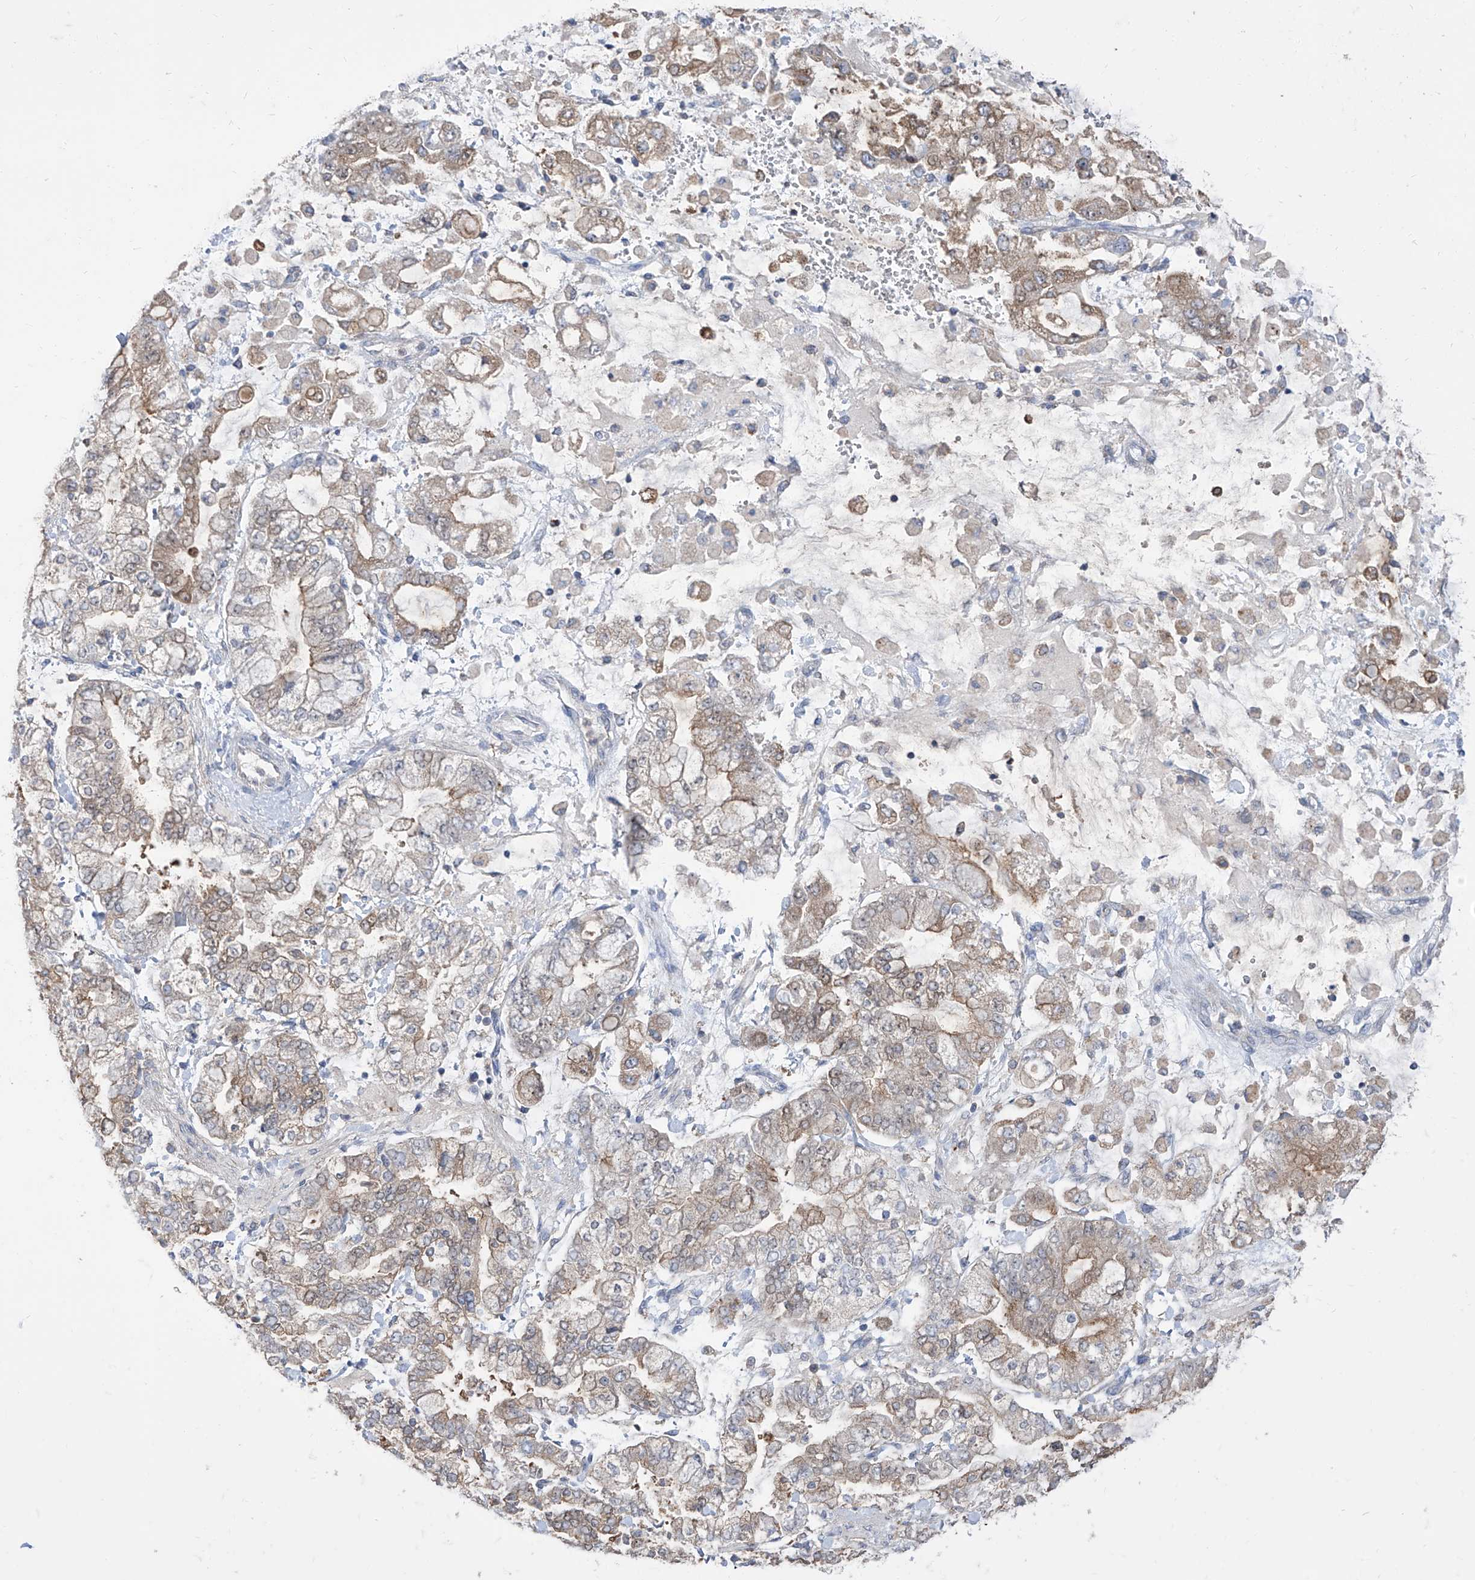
{"staining": {"intensity": "weak", "quantity": ">75%", "location": "cytoplasmic/membranous"}, "tissue": "stomach cancer", "cell_type": "Tumor cells", "image_type": "cancer", "snomed": [{"axis": "morphology", "description": "Normal tissue, NOS"}, {"axis": "morphology", "description": "Adenocarcinoma, NOS"}, {"axis": "topography", "description": "Stomach, upper"}, {"axis": "topography", "description": "Stomach"}], "caption": "IHC of stomach adenocarcinoma demonstrates low levels of weak cytoplasmic/membranous staining in about >75% of tumor cells. (Stains: DAB (3,3'-diaminobenzidine) in brown, nuclei in blue, Microscopy: brightfield microscopy at high magnification).", "gene": "BROX", "patient": {"sex": "male", "age": 76}}